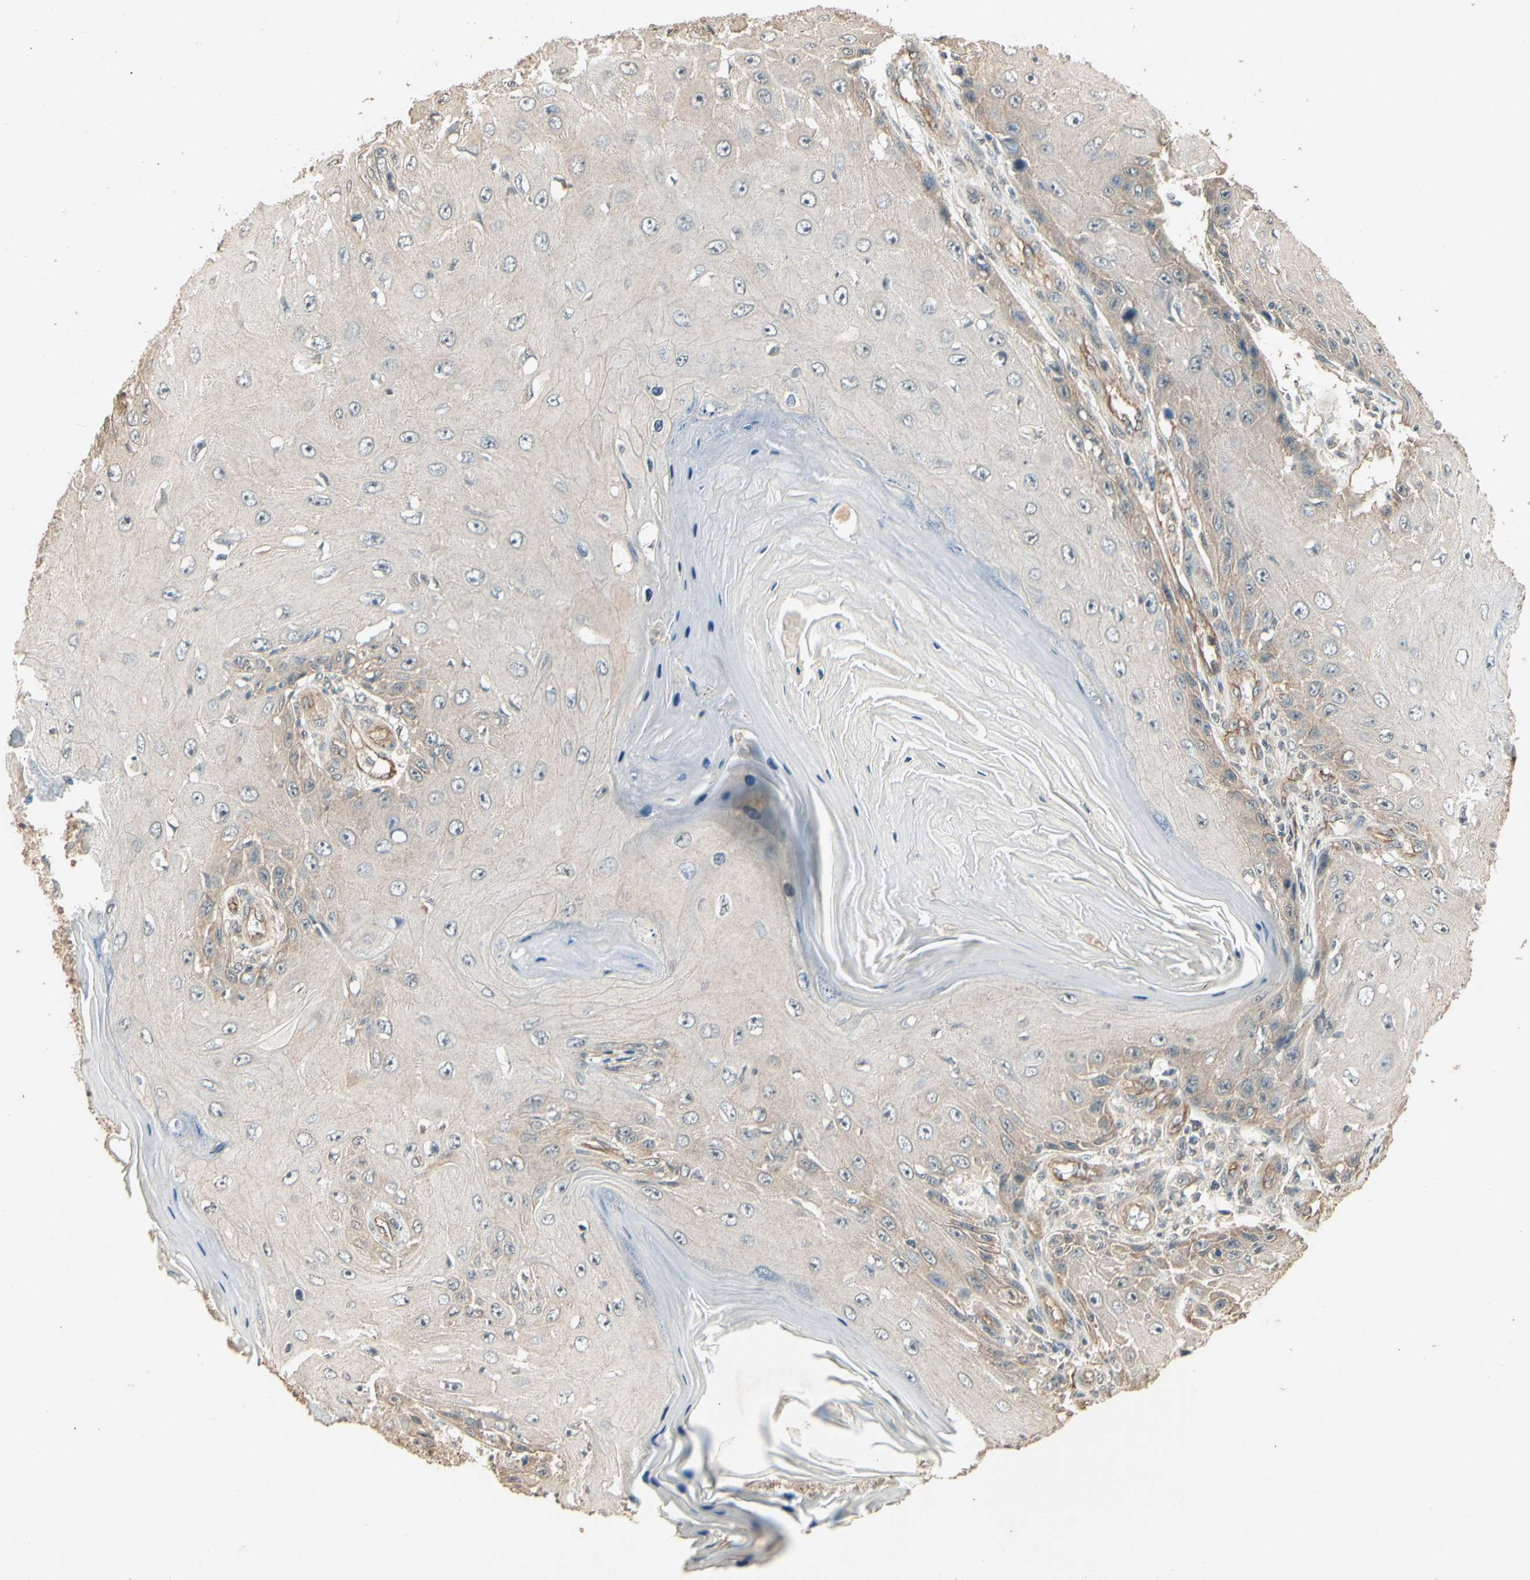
{"staining": {"intensity": "negative", "quantity": "none", "location": "none"}, "tissue": "skin cancer", "cell_type": "Tumor cells", "image_type": "cancer", "snomed": [{"axis": "morphology", "description": "Squamous cell carcinoma, NOS"}, {"axis": "topography", "description": "Skin"}], "caption": "There is no significant positivity in tumor cells of squamous cell carcinoma (skin). (Stains: DAB (3,3'-diaminobenzidine) IHC with hematoxylin counter stain, Microscopy: brightfield microscopy at high magnification).", "gene": "RNF180", "patient": {"sex": "female", "age": 73}}